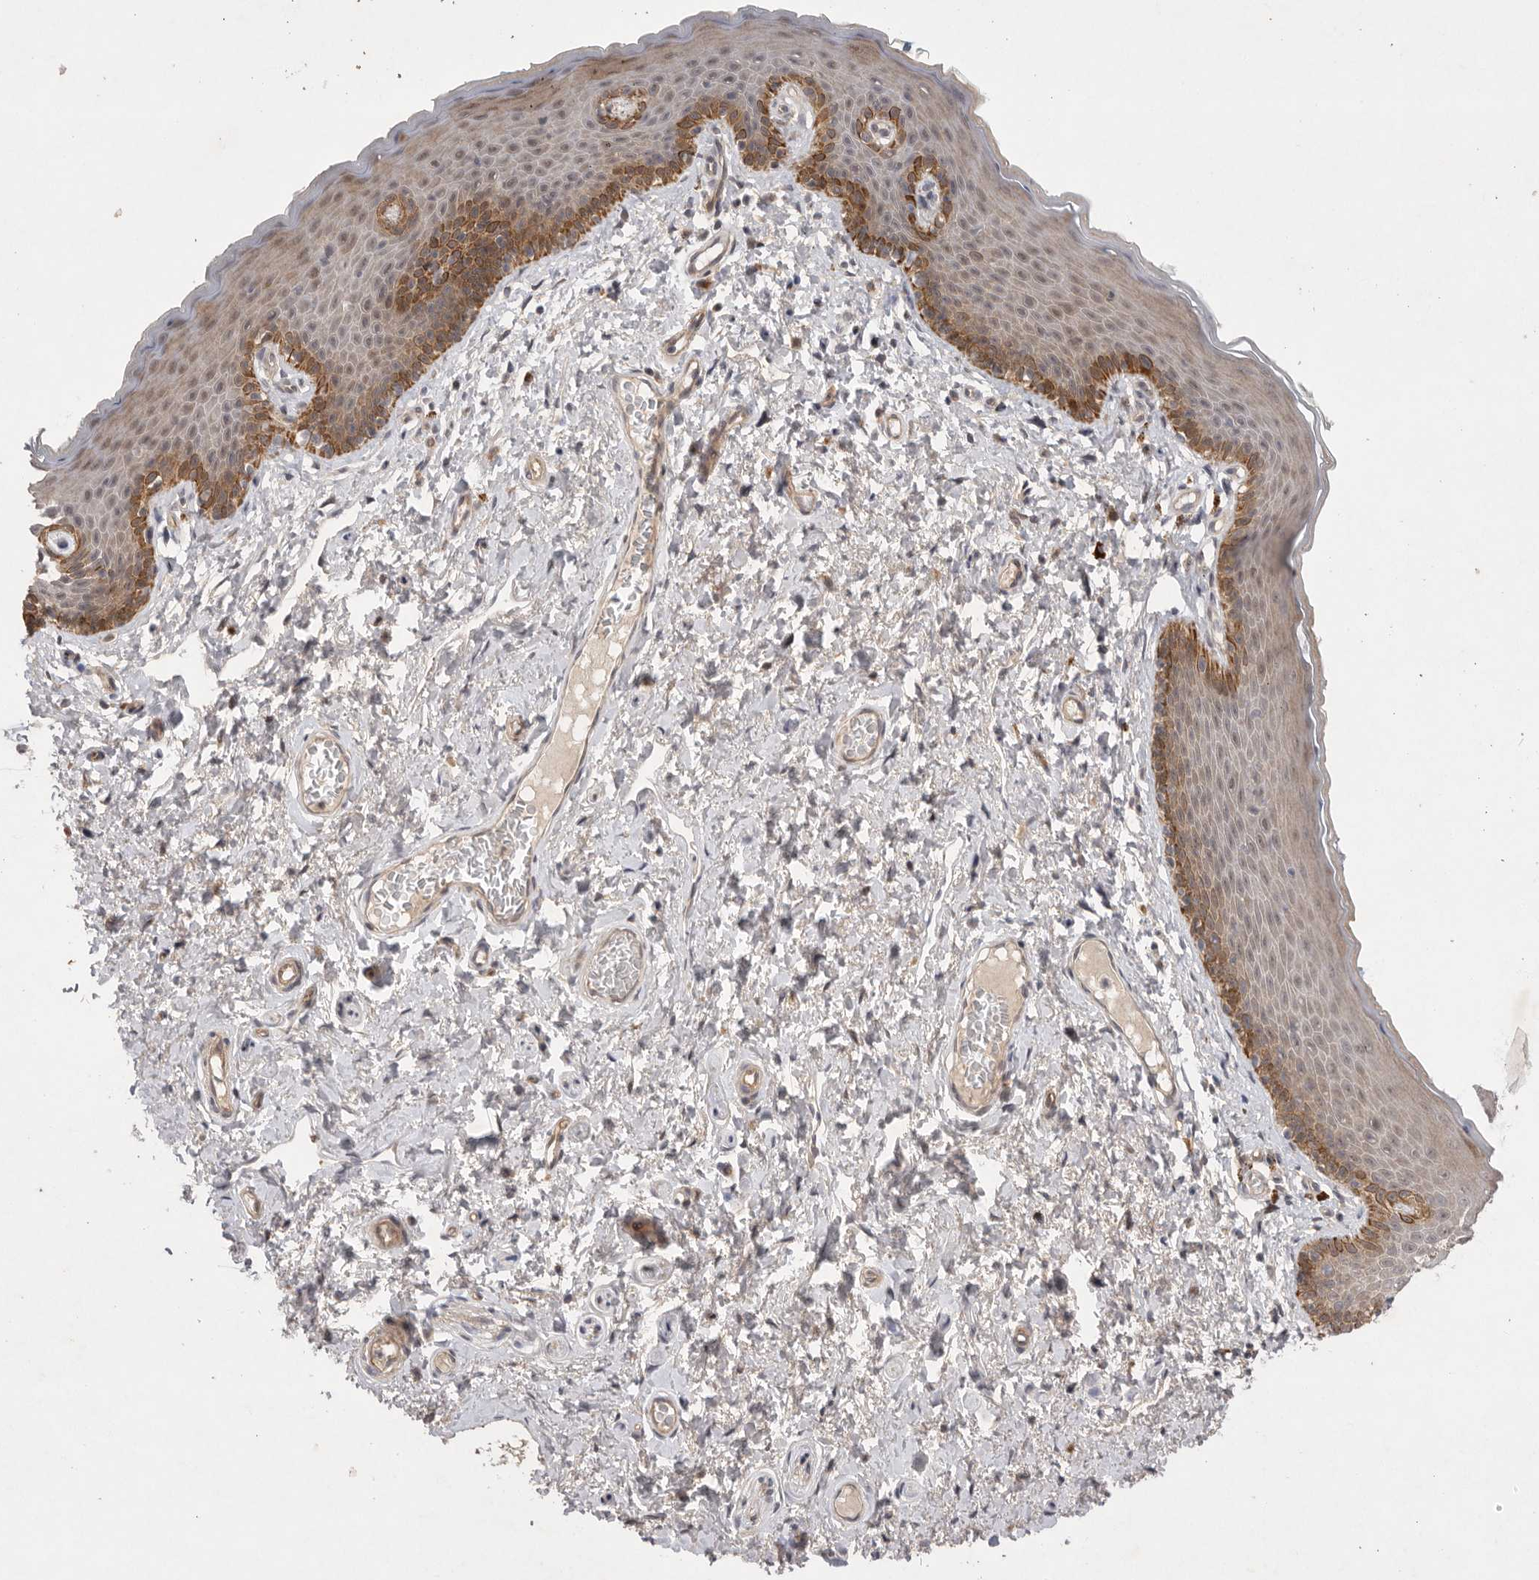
{"staining": {"intensity": "strong", "quantity": "25%-75%", "location": "cytoplasmic/membranous"}, "tissue": "skin", "cell_type": "Epidermal cells", "image_type": "normal", "snomed": [{"axis": "morphology", "description": "Normal tissue, NOS"}, {"axis": "topography", "description": "Vulva"}], "caption": "Brown immunohistochemical staining in unremarkable skin exhibits strong cytoplasmic/membranous expression in about 25%-75% of epidermal cells.", "gene": "PTPDC1", "patient": {"sex": "female", "age": 66}}